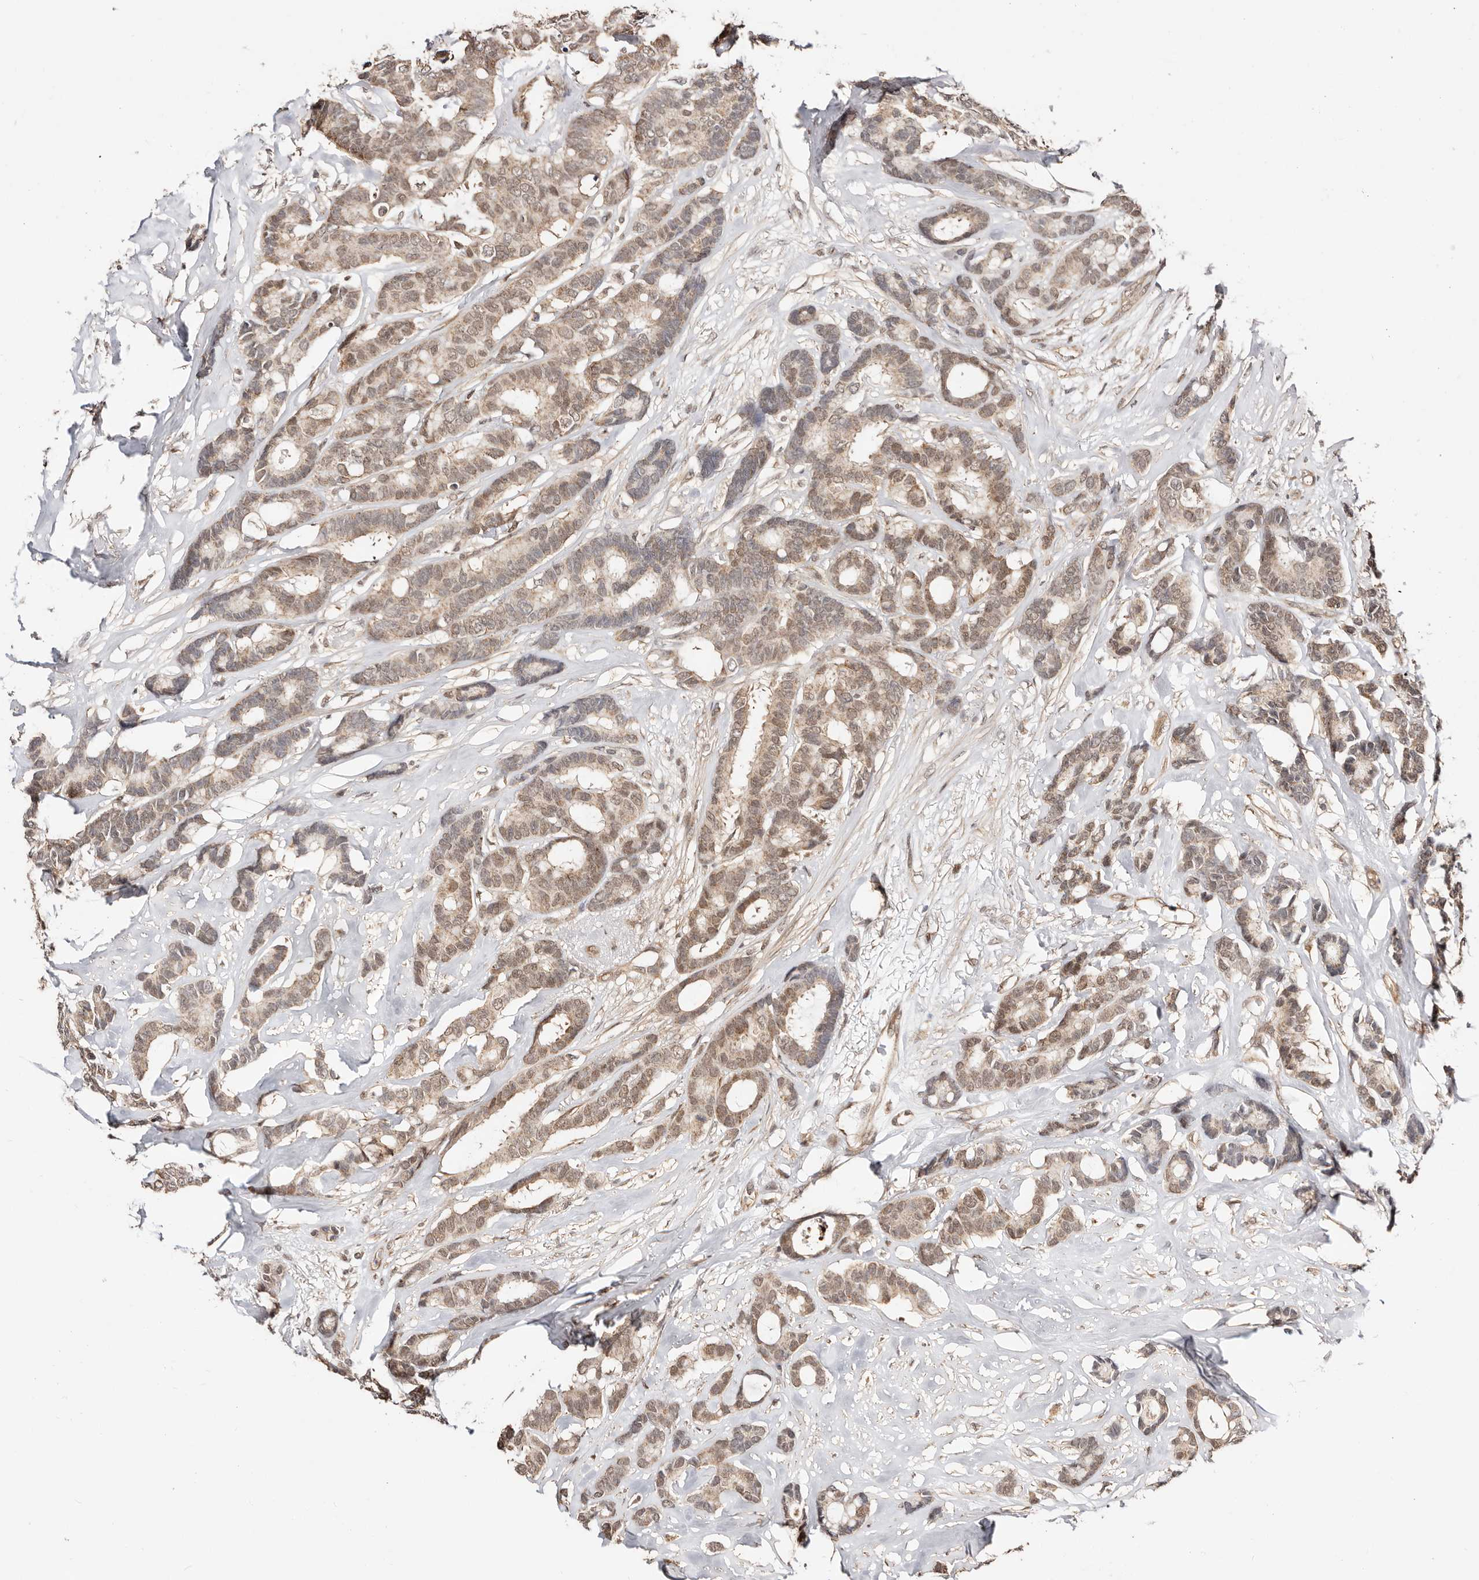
{"staining": {"intensity": "weak", "quantity": ">75%", "location": "cytoplasmic/membranous,nuclear"}, "tissue": "breast cancer", "cell_type": "Tumor cells", "image_type": "cancer", "snomed": [{"axis": "morphology", "description": "Duct carcinoma"}, {"axis": "topography", "description": "Breast"}], "caption": "IHC (DAB (3,3'-diaminobenzidine)) staining of breast cancer (invasive ductal carcinoma) reveals weak cytoplasmic/membranous and nuclear protein staining in approximately >75% of tumor cells. Immunohistochemistry stains the protein of interest in brown and the nuclei are stained blue.", "gene": "CTNNBL1", "patient": {"sex": "female", "age": 87}}